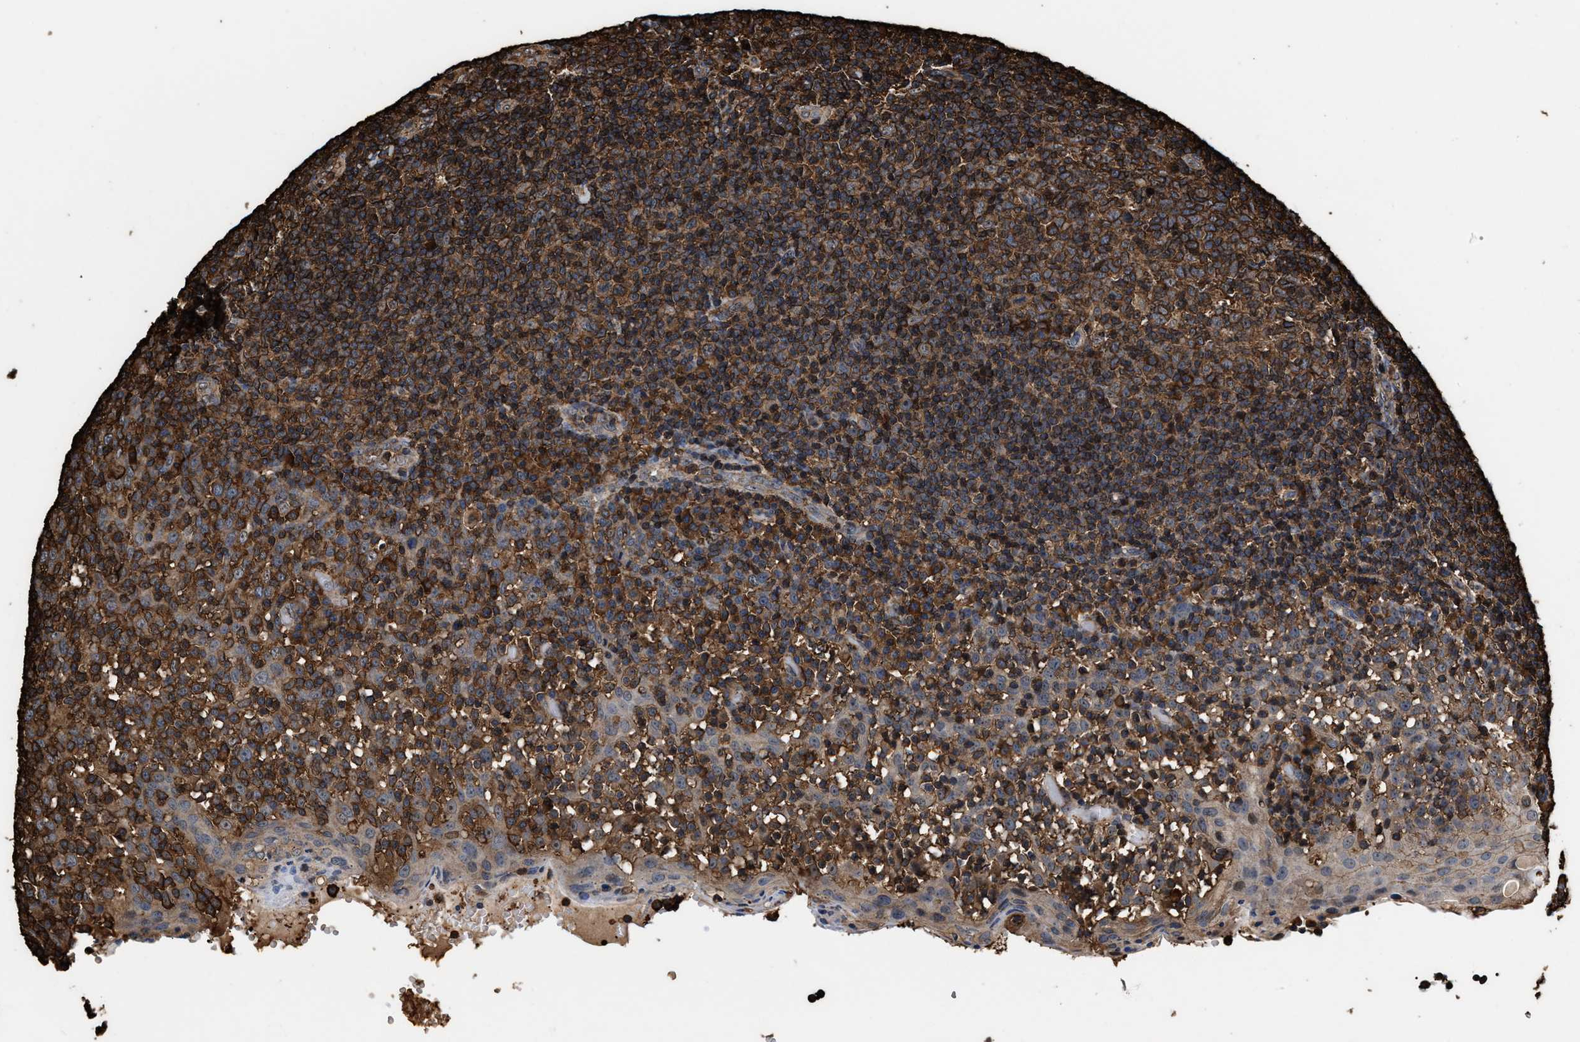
{"staining": {"intensity": "strong", "quantity": ">75%", "location": "cytoplasmic/membranous"}, "tissue": "tonsil", "cell_type": "Germinal center cells", "image_type": "normal", "snomed": [{"axis": "morphology", "description": "Normal tissue, NOS"}, {"axis": "topography", "description": "Tonsil"}], "caption": "Approximately >75% of germinal center cells in unremarkable human tonsil exhibit strong cytoplasmic/membranous protein expression as visualized by brown immunohistochemical staining.", "gene": "KBTBD2", "patient": {"sex": "female", "age": 19}}